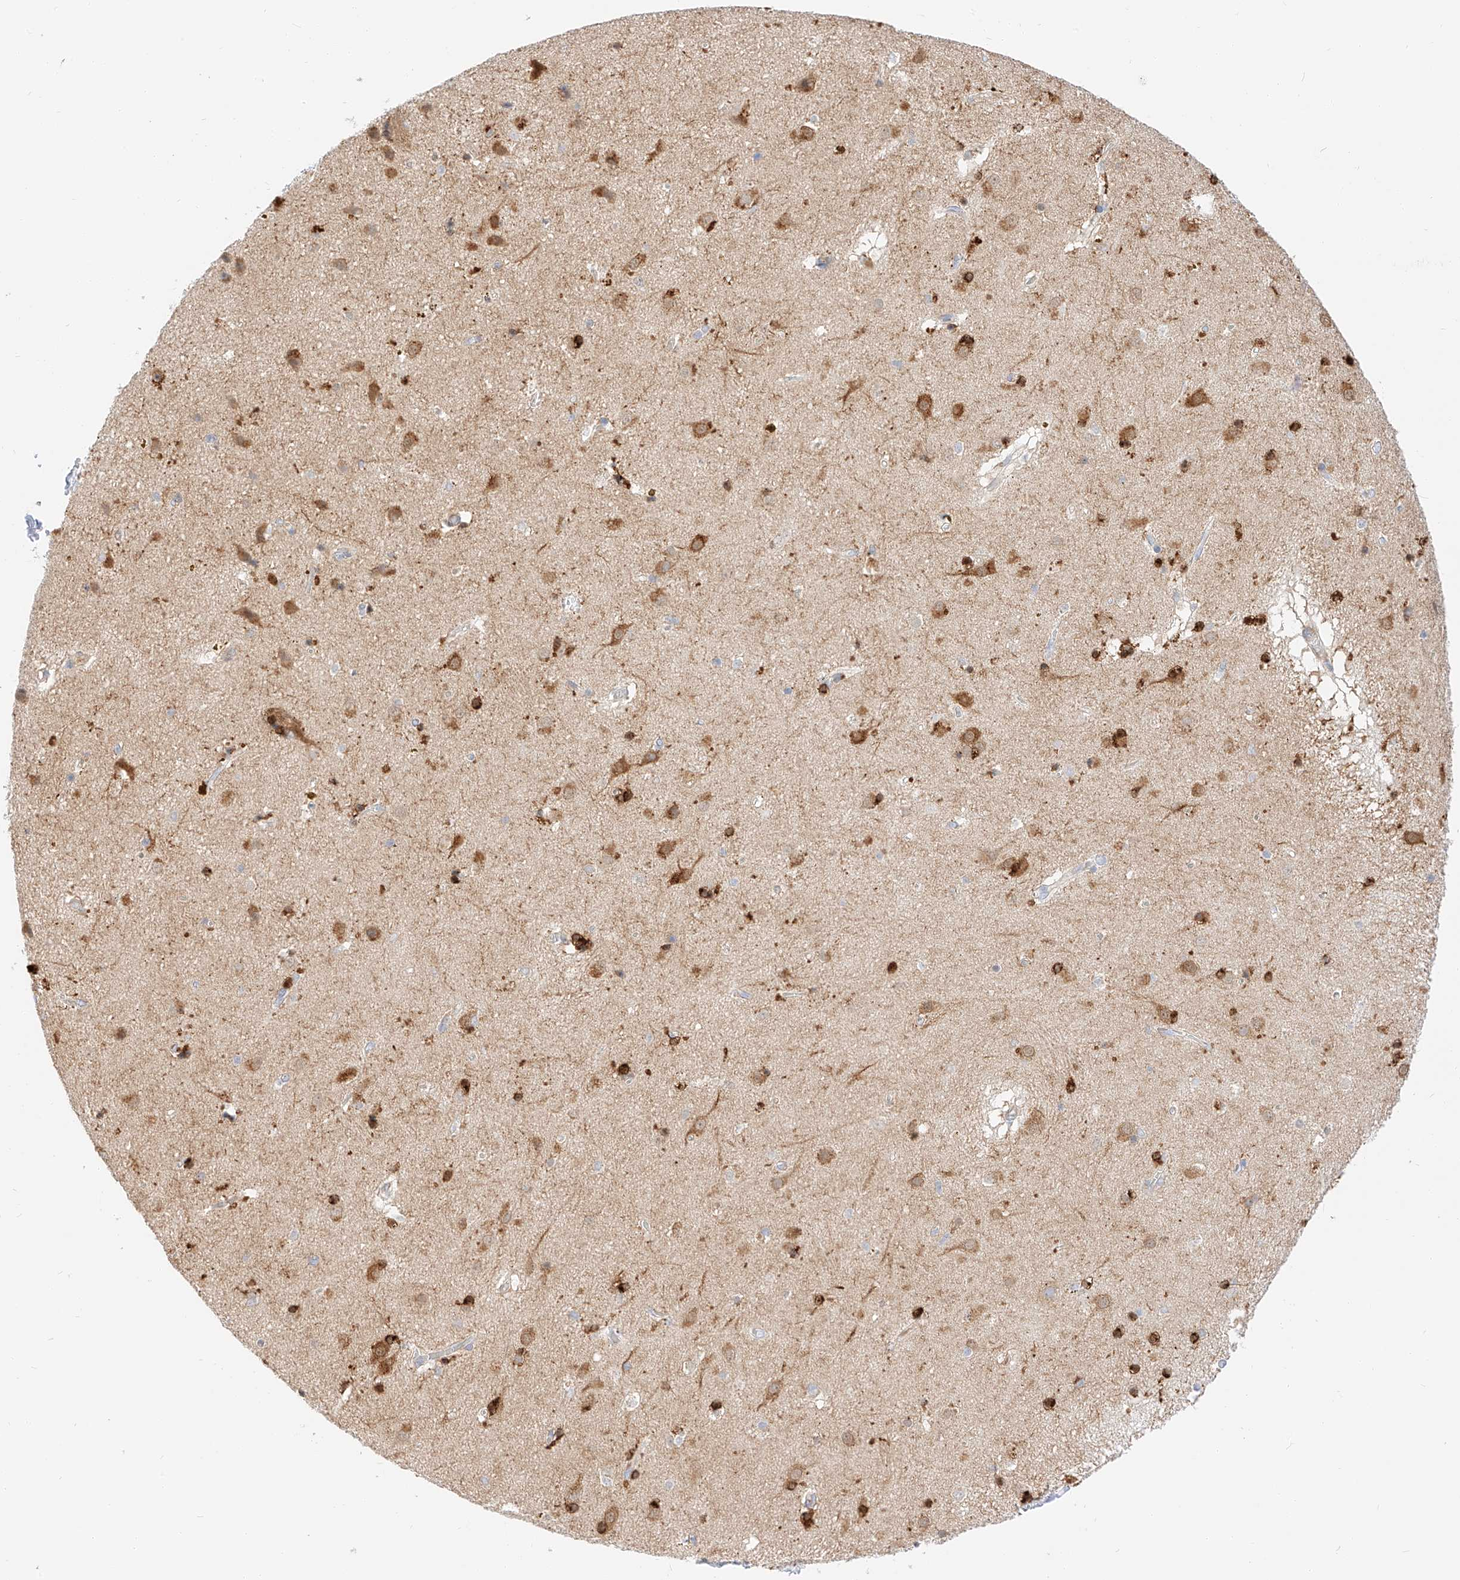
{"staining": {"intensity": "strong", "quantity": "25%-75%", "location": "cytoplasmic/membranous,nuclear"}, "tissue": "caudate", "cell_type": "Glial cells", "image_type": "normal", "snomed": [{"axis": "morphology", "description": "Normal tissue, NOS"}, {"axis": "topography", "description": "Lateral ventricle wall"}], "caption": "This histopathology image shows IHC staining of benign caudate, with high strong cytoplasmic/membranous,nuclear positivity in about 25%-75% of glial cells.", "gene": "MAP7", "patient": {"sex": "male", "age": 70}}